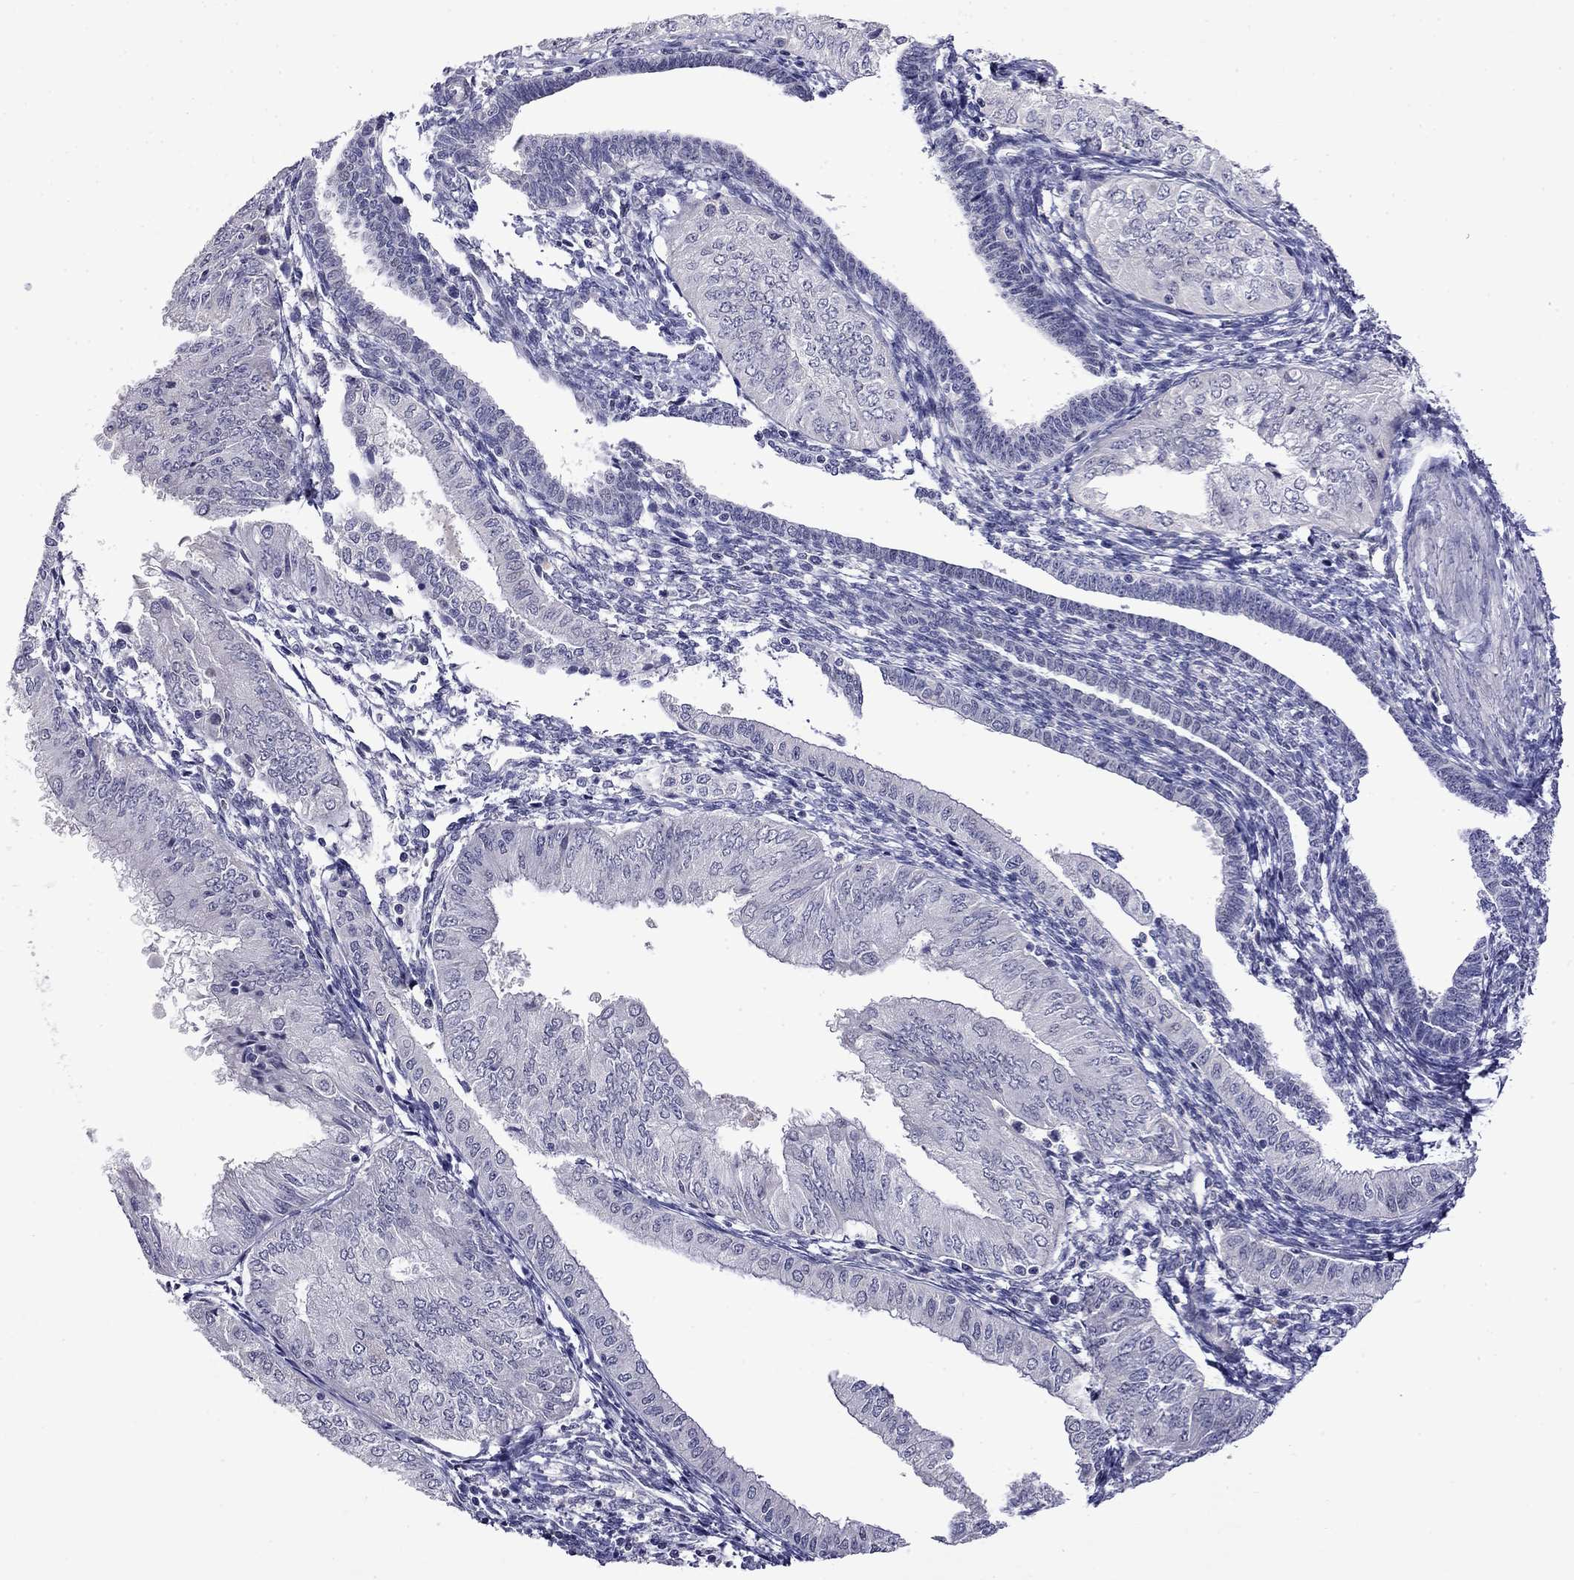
{"staining": {"intensity": "negative", "quantity": "none", "location": "none"}, "tissue": "endometrial cancer", "cell_type": "Tumor cells", "image_type": "cancer", "snomed": [{"axis": "morphology", "description": "Adenocarcinoma, NOS"}, {"axis": "topography", "description": "Endometrium"}], "caption": "The immunohistochemistry histopathology image has no significant positivity in tumor cells of endometrial cancer (adenocarcinoma) tissue. The staining was performed using DAB (3,3'-diaminobenzidine) to visualize the protein expression in brown, while the nuclei were stained in blue with hematoxylin (Magnification: 20x).", "gene": "STAR", "patient": {"sex": "female", "age": 53}}